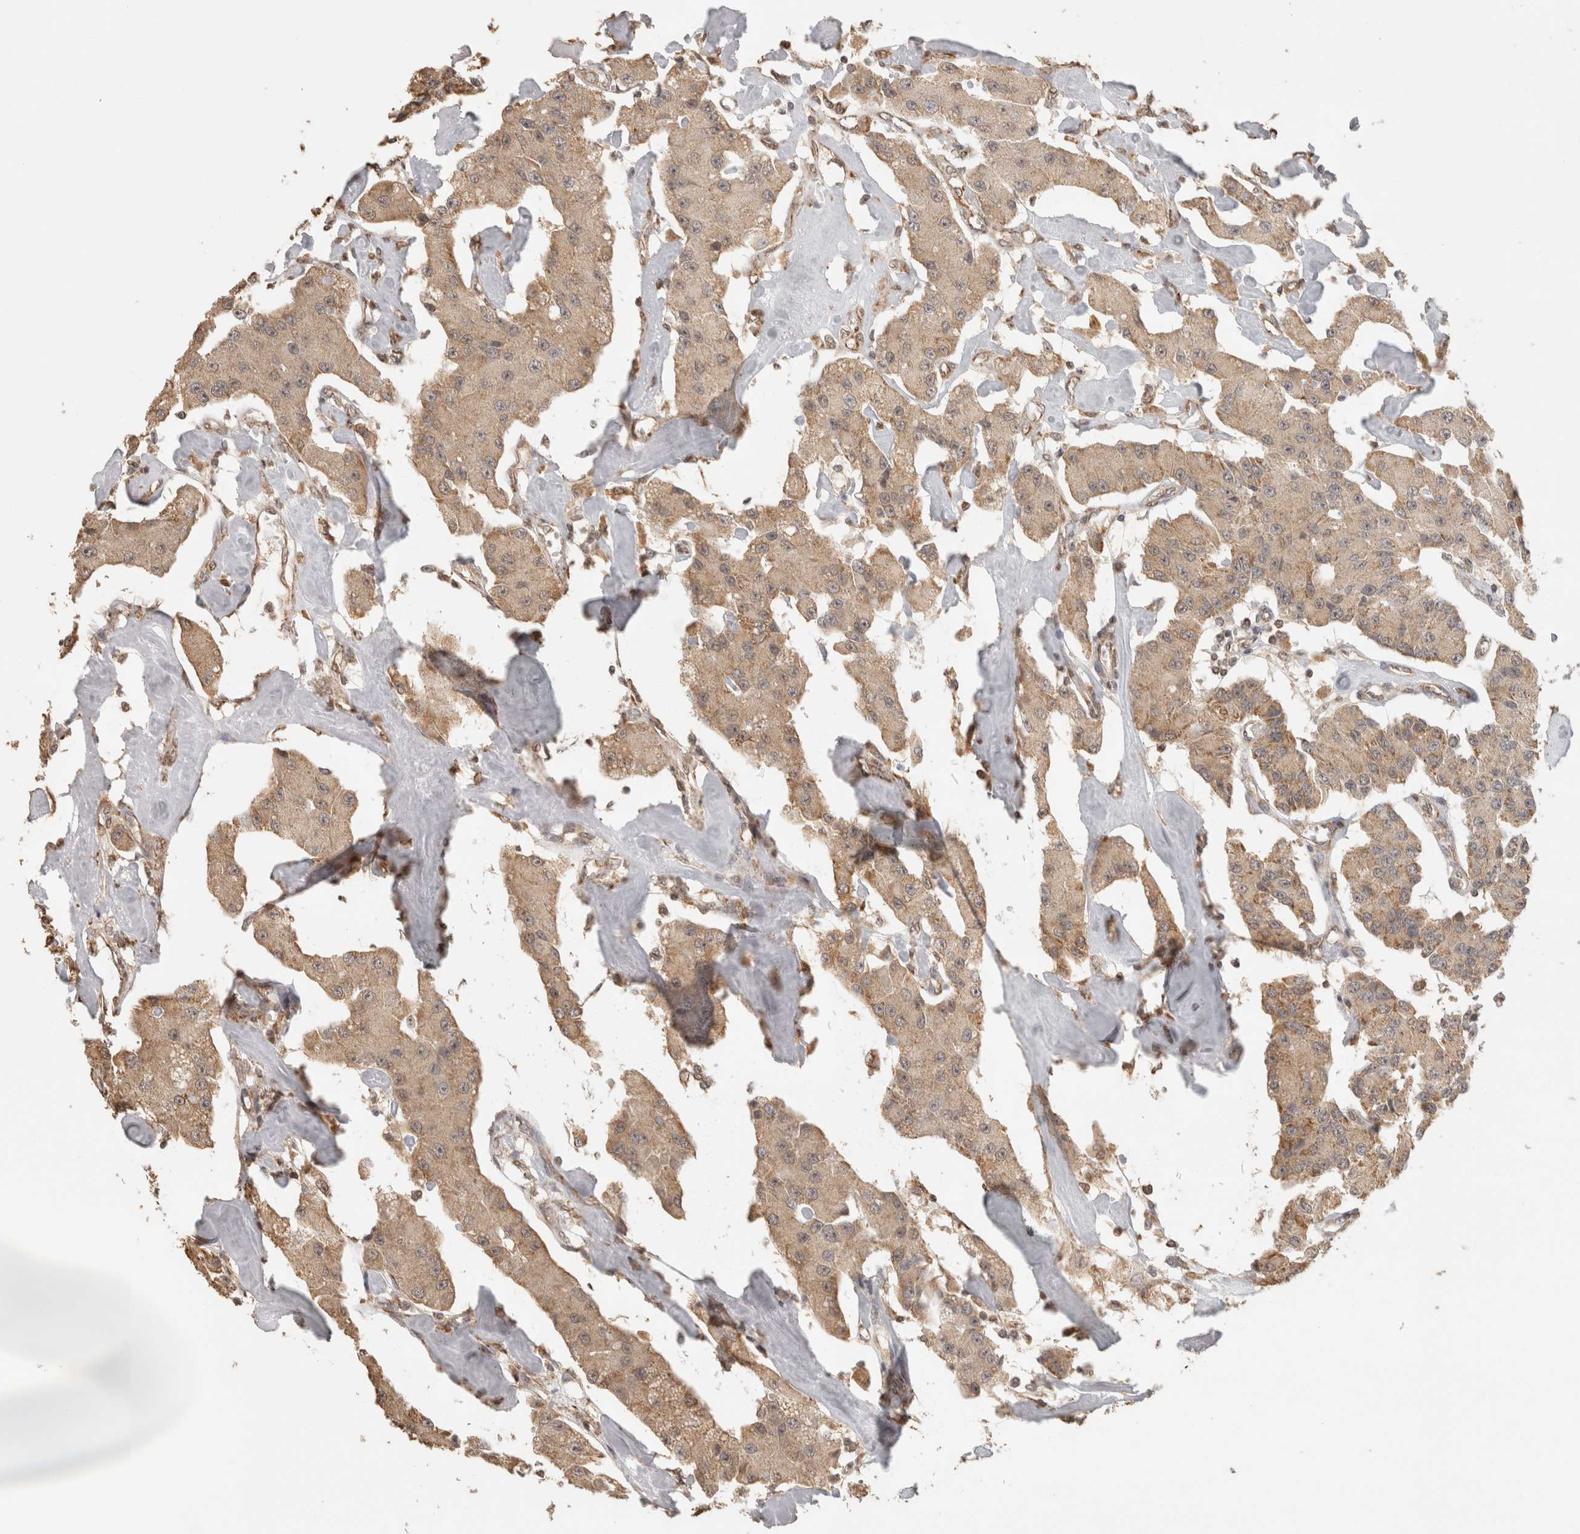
{"staining": {"intensity": "weak", "quantity": ">75%", "location": "cytoplasmic/membranous"}, "tissue": "carcinoid", "cell_type": "Tumor cells", "image_type": "cancer", "snomed": [{"axis": "morphology", "description": "Carcinoid, malignant, NOS"}, {"axis": "topography", "description": "Pancreas"}], "caption": "DAB immunohistochemical staining of human carcinoid displays weak cytoplasmic/membranous protein staining in about >75% of tumor cells.", "gene": "BNIP3L", "patient": {"sex": "male", "age": 41}}